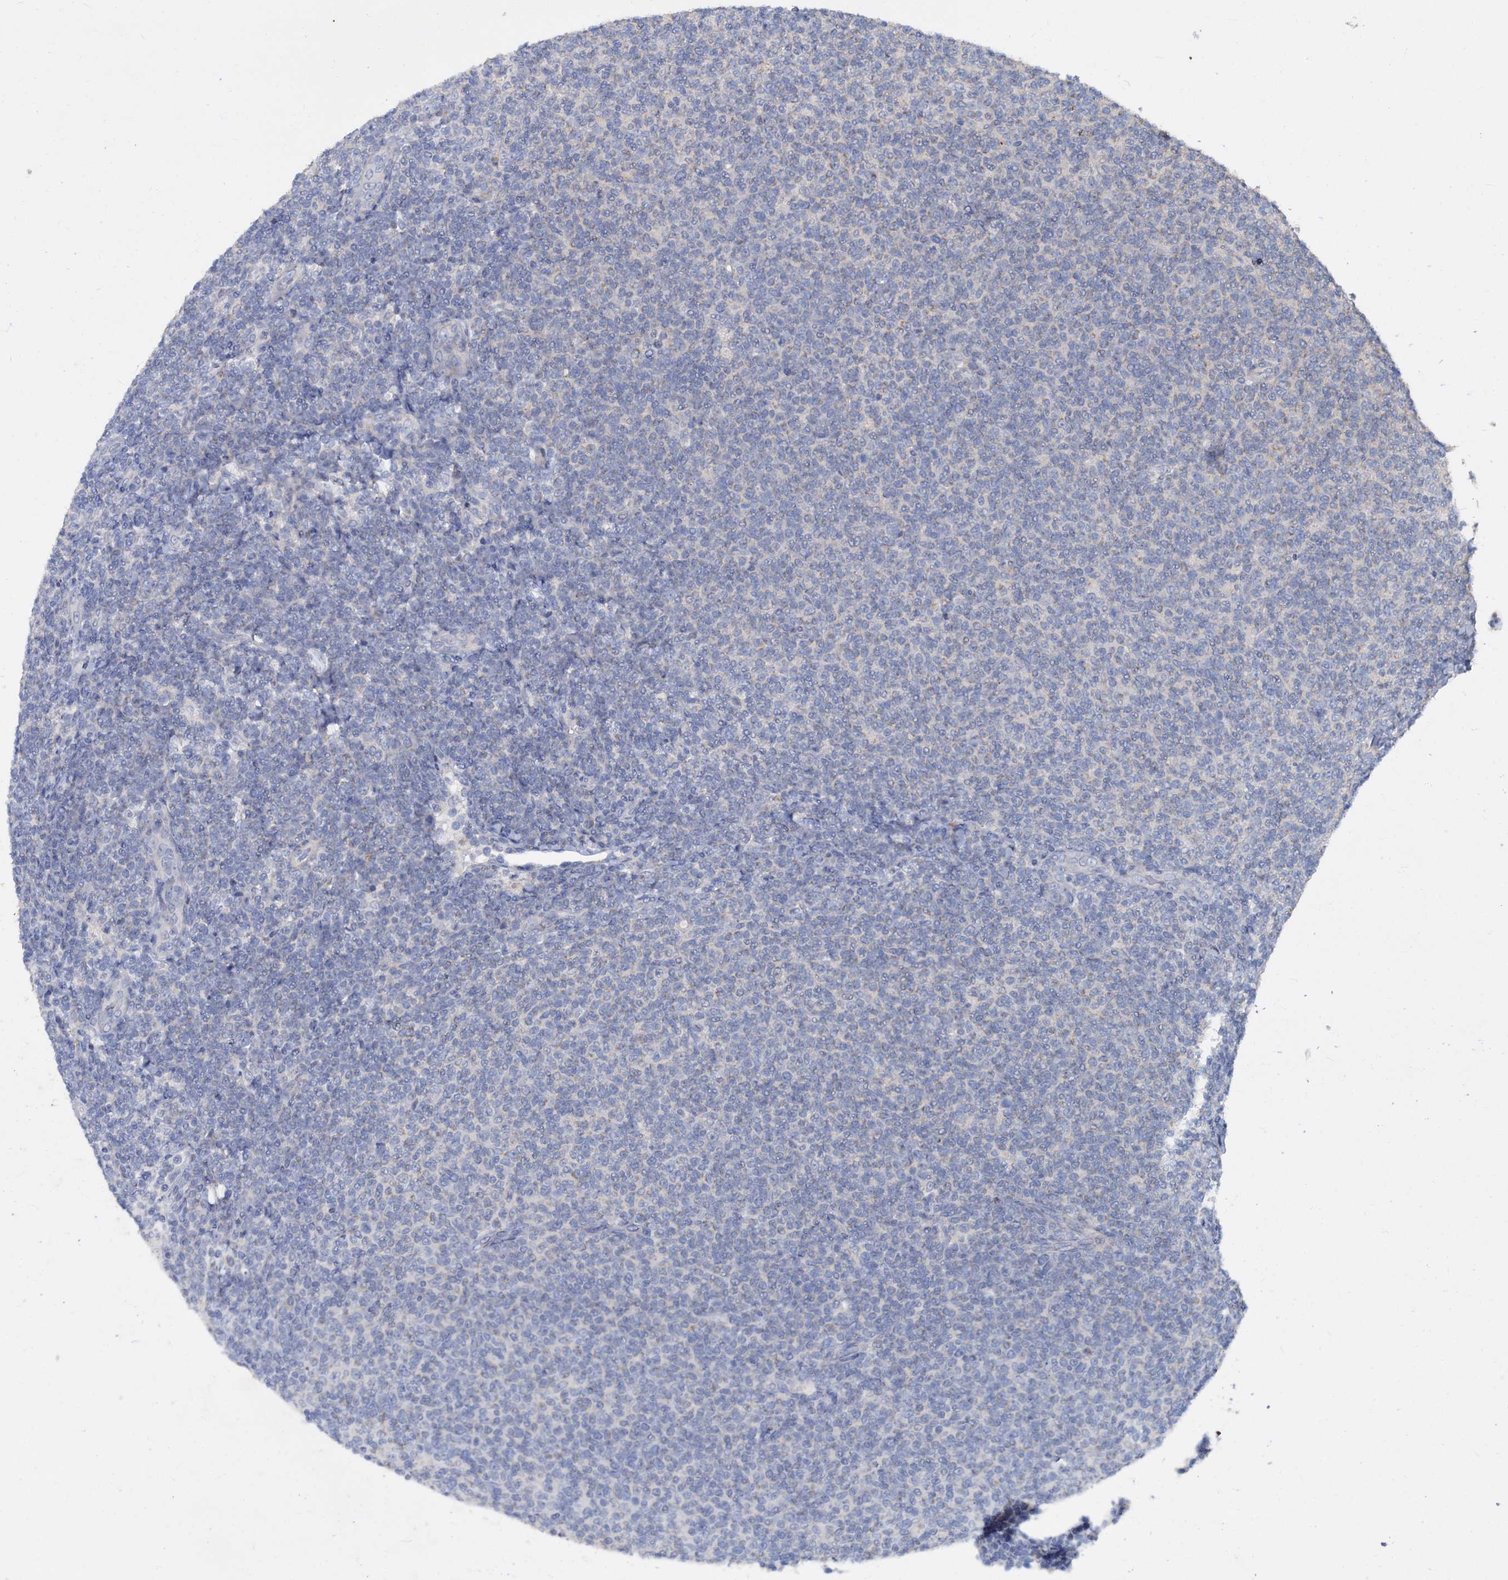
{"staining": {"intensity": "negative", "quantity": "none", "location": "none"}, "tissue": "lymphoma", "cell_type": "Tumor cells", "image_type": "cancer", "snomed": [{"axis": "morphology", "description": "Malignant lymphoma, non-Hodgkin's type, Low grade"}, {"axis": "topography", "description": "Lymph node"}], "caption": "Human malignant lymphoma, non-Hodgkin's type (low-grade) stained for a protein using immunohistochemistry shows no expression in tumor cells.", "gene": "SLC2A7", "patient": {"sex": "male", "age": 66}}